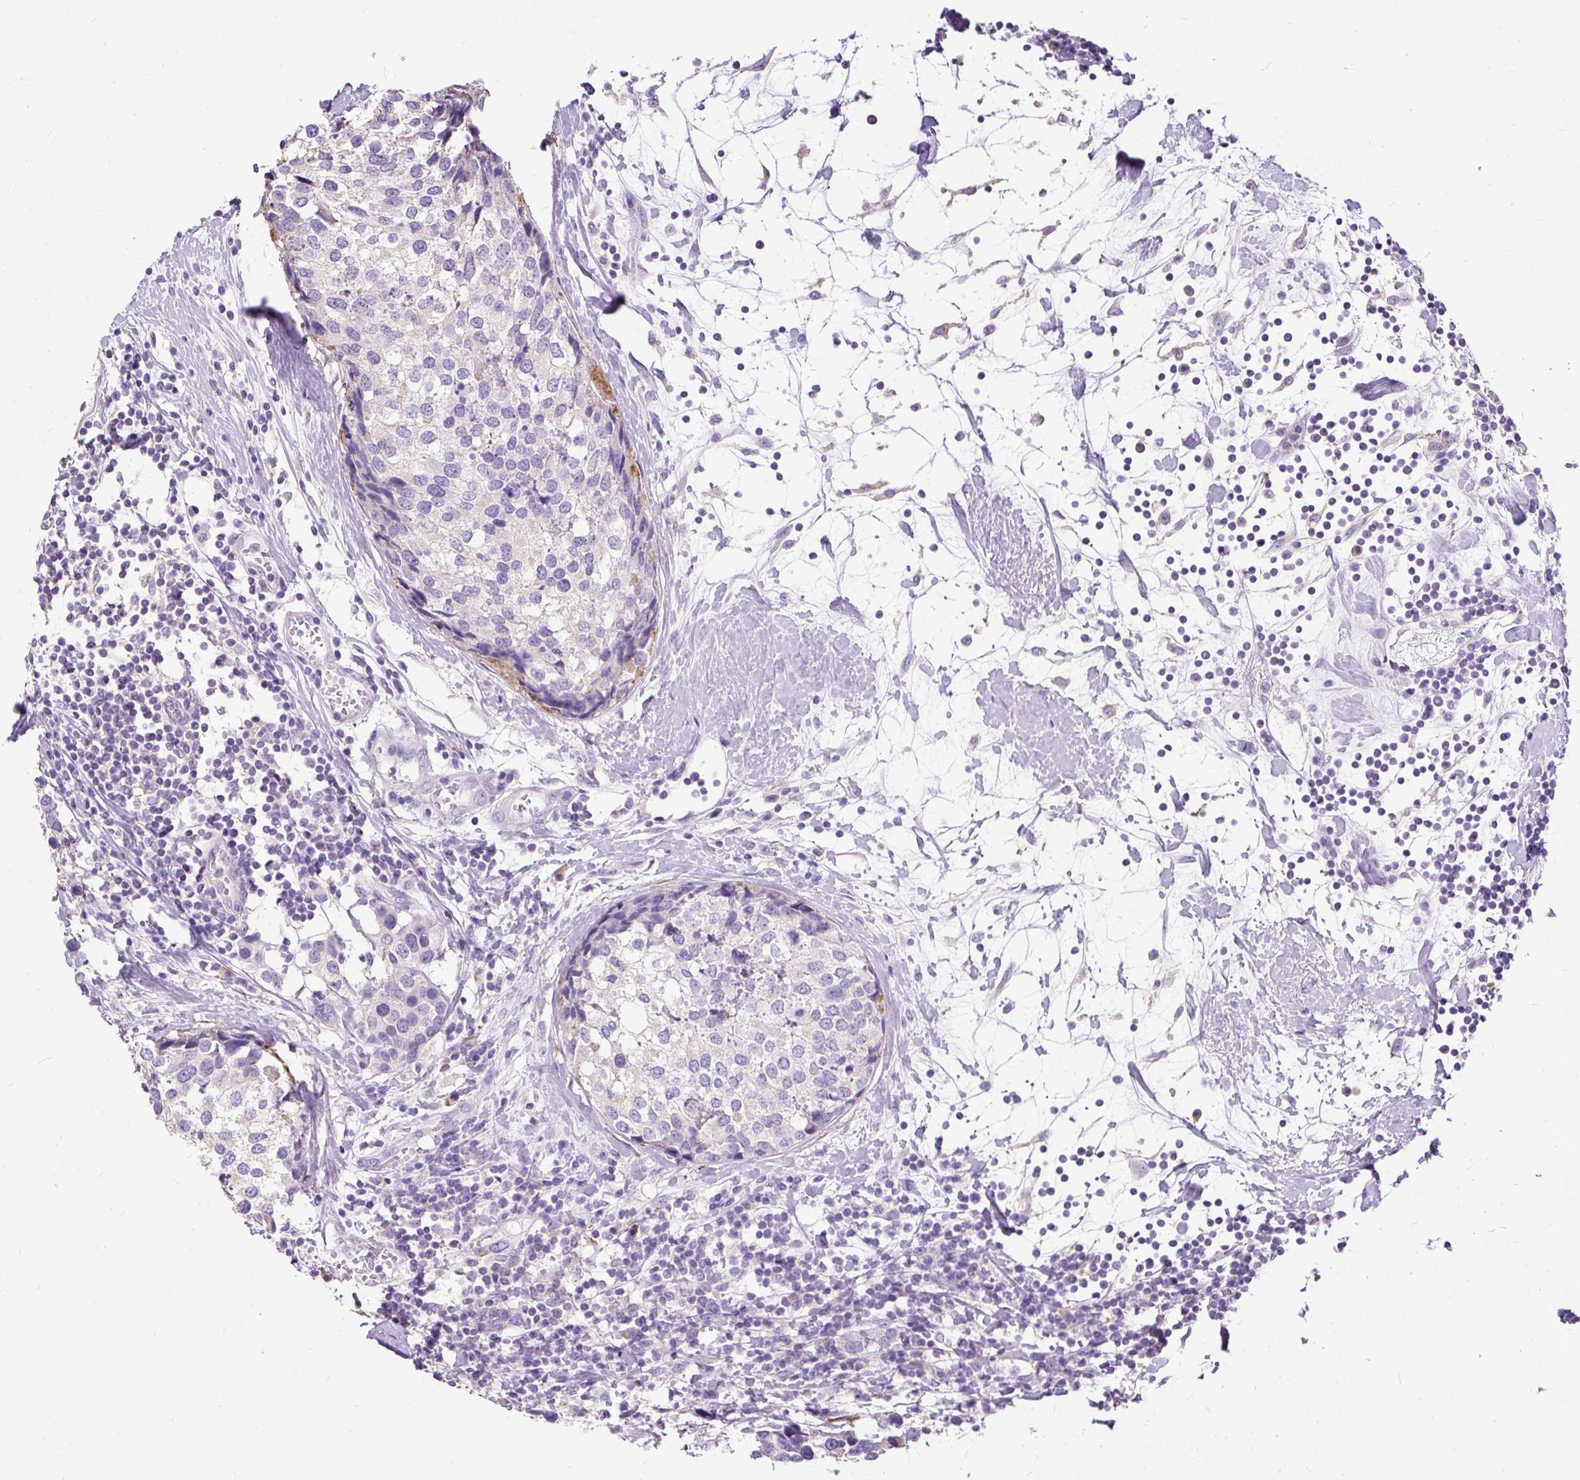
{"staining": {"intensity": "negative", "quantity": "none", "location": "none"}, "tissue": "breast cancer", "cell_type": "Tumor cells", "image_type": "cancer", "snomed": [{"axis": "morphology", "description": "Lobular carcinoma"}, {"axis": "topography", "description": "Breast"}], "caption": "This is an IHC histopathology image of breast cancer (lobular carcinoma). There is no positivity in tumor cells.", "gene": "GBX1", "patient": {"sex": "female", "age": 59}}